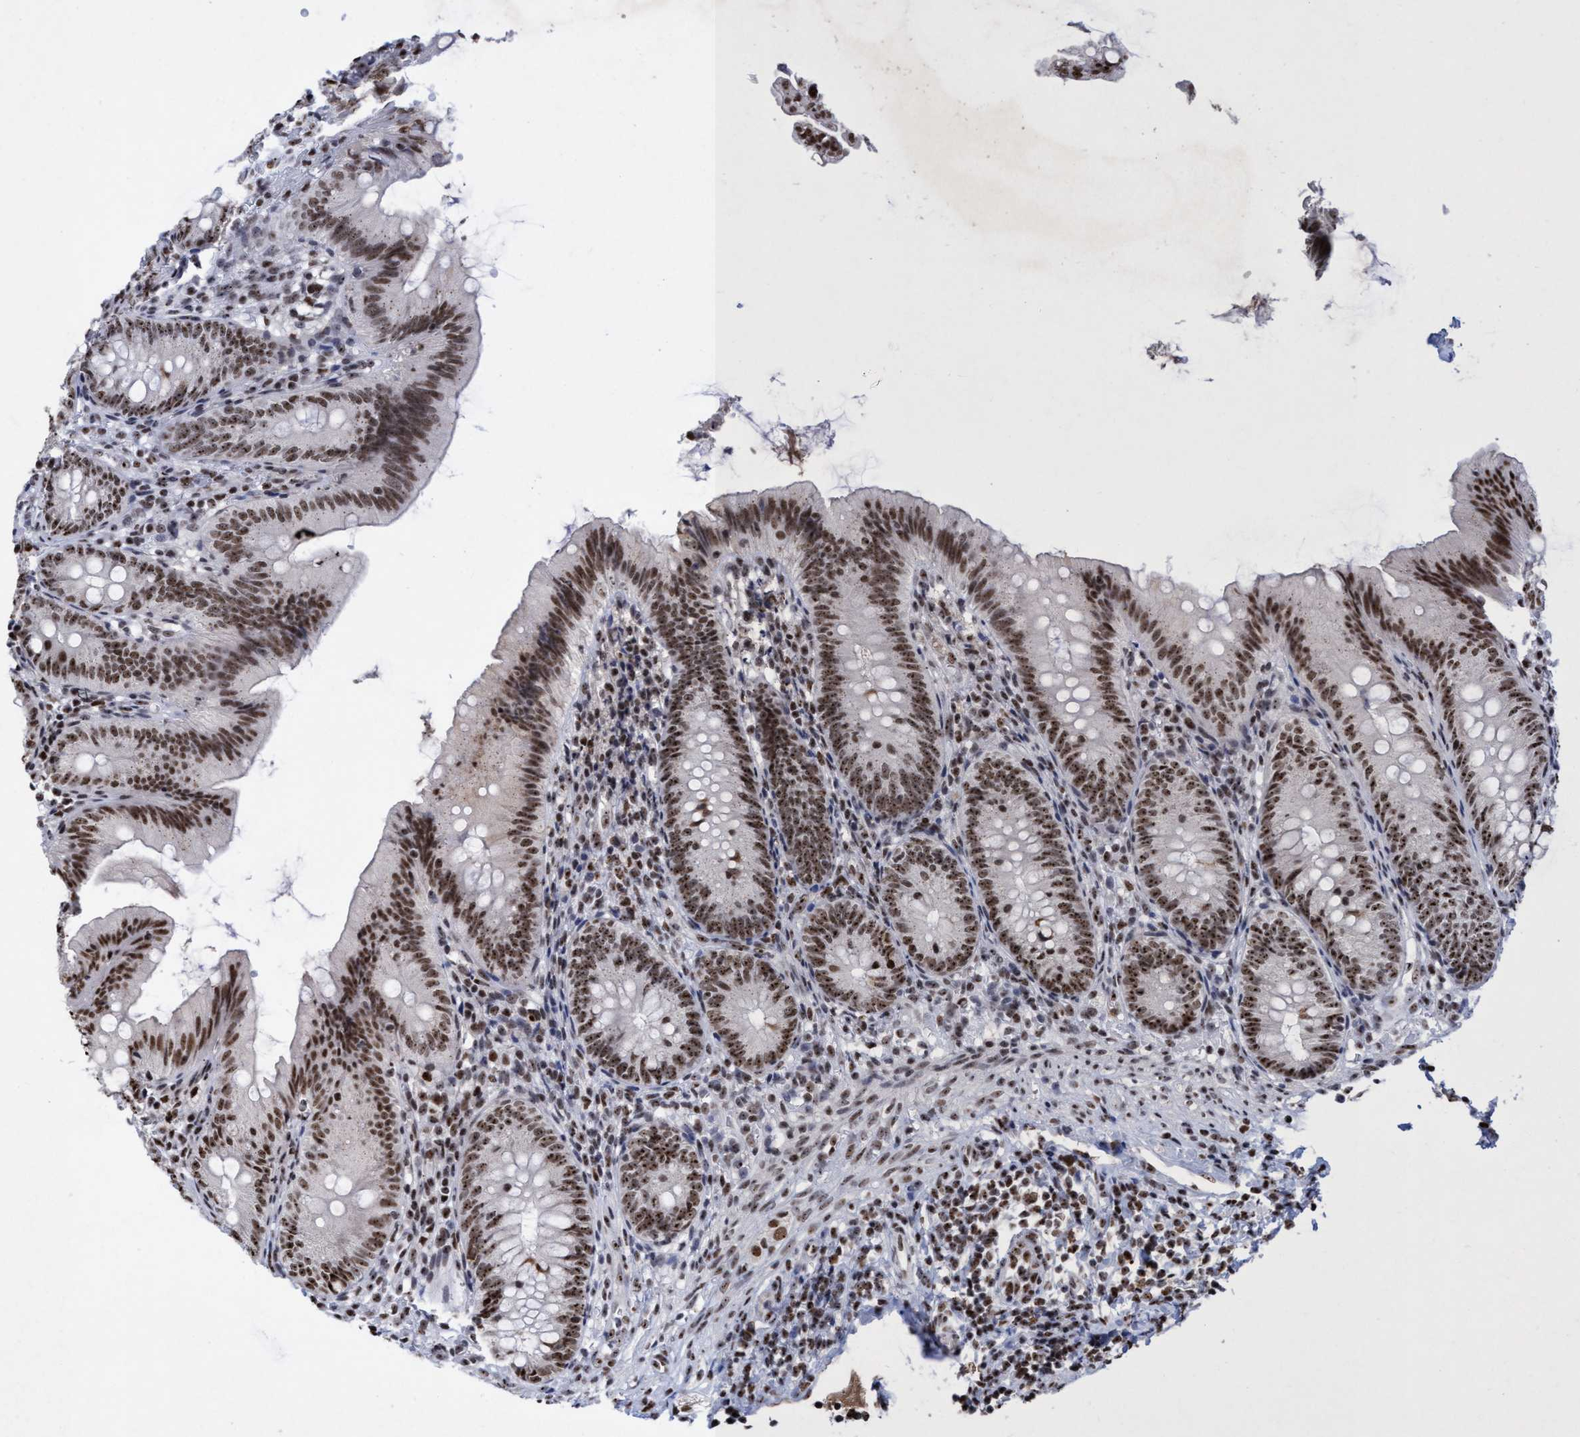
{"staining": {"intensity": "moderate", "quantity": ">75%", "location": "nuclear"}, "tissue": "appendix", "cell_type": "Glandular cells", "image_type": "normal", "snomed": [{"axis": "morphology", "description": "Normal tissue, NOS"}, {"axis": "topography", "description": "Appendix"}], "caption": "IHC of unremarkable human appendix shows medium levels of moderate nuclear expression in approximately >75% of glandular cells.", "gene": "EFCAB10", "patient": {"sex": "male", "age": 1}}